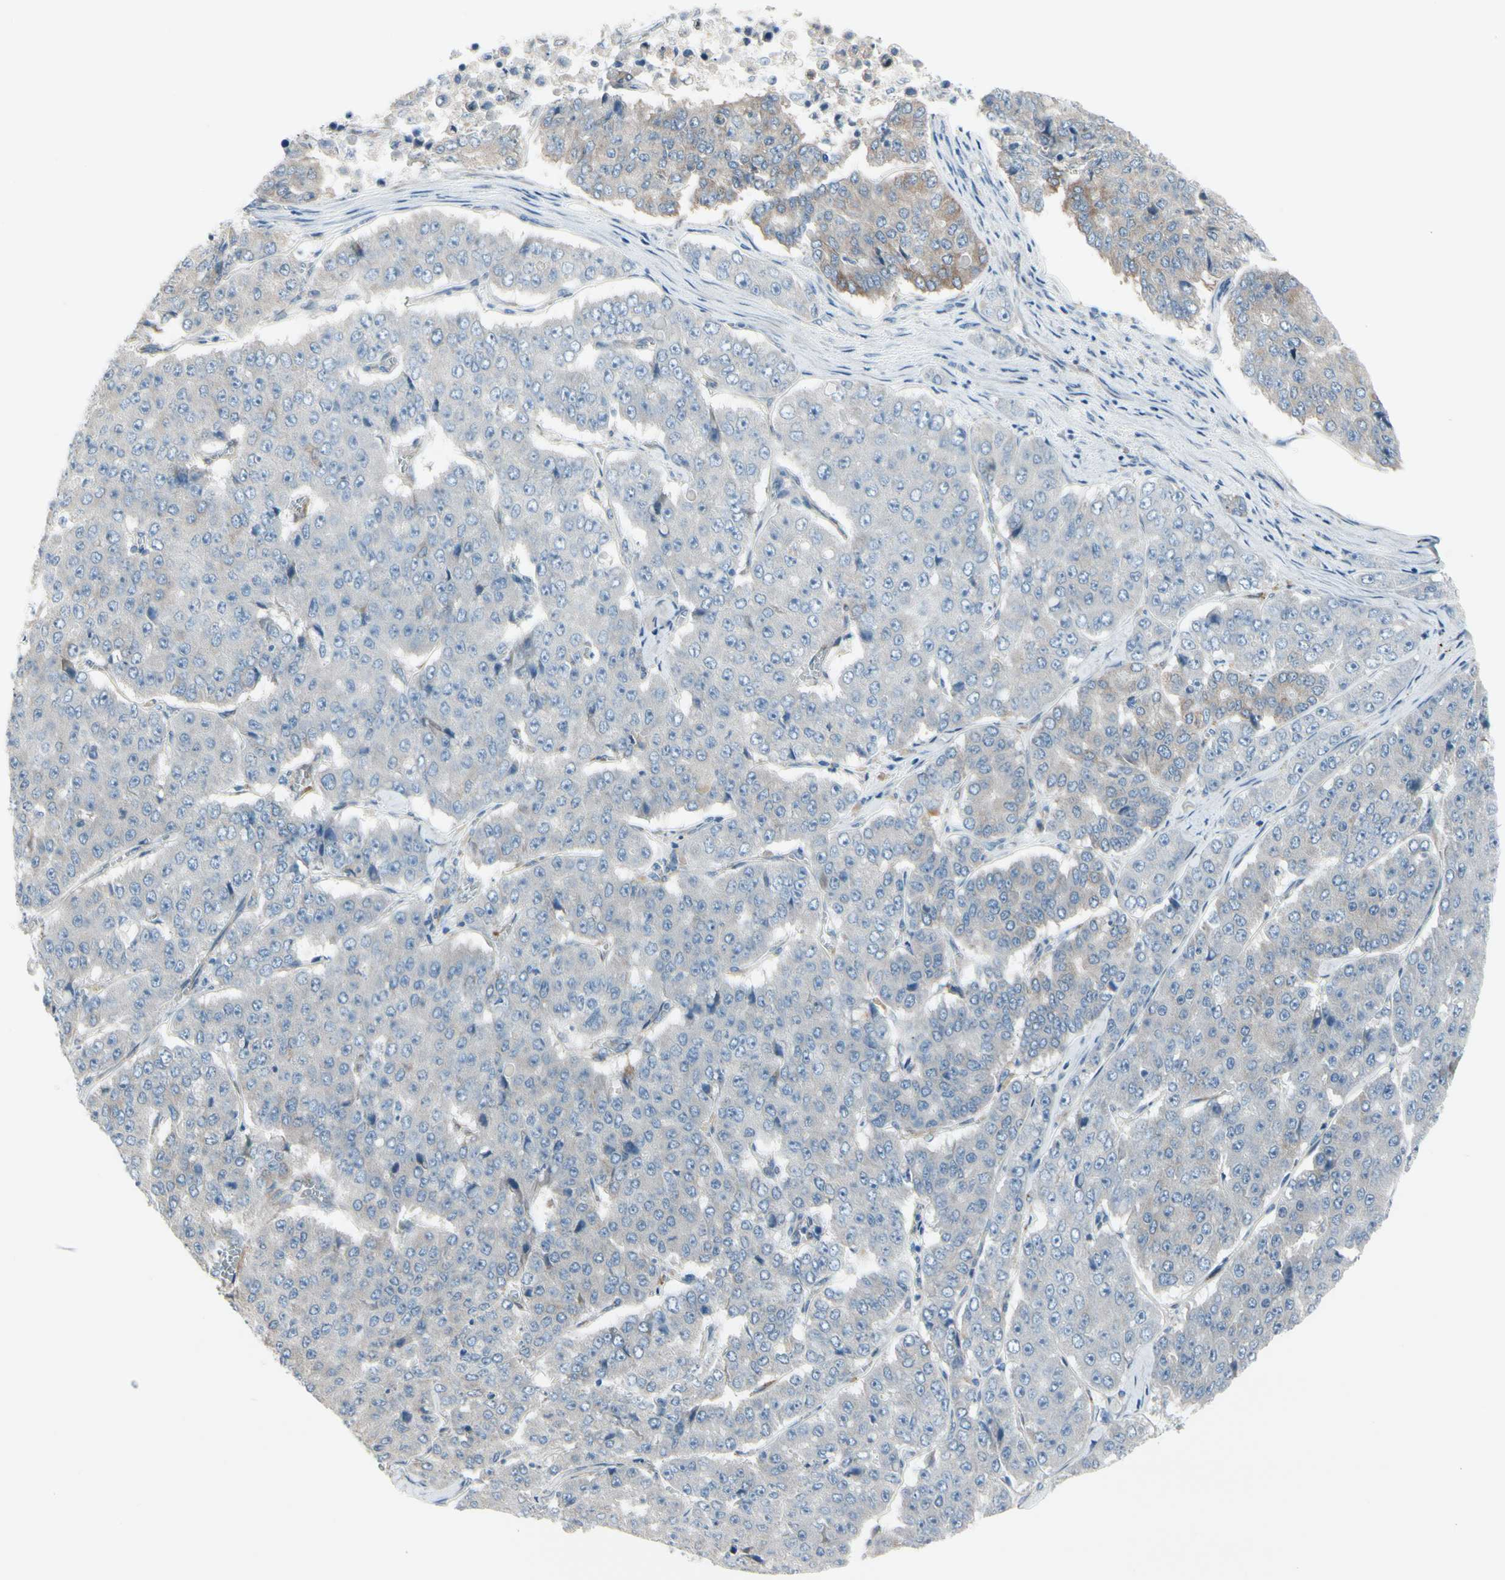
{"staining": {"intensity": "weak", "quantity": "<25%", "location": "cytoplasmic/membranous"}, "tissue": "pancreatic cancer", "cell_type": "Tumor cells", "image_type": "cancer", "snomed": [{"axis": "morphology", "description": "Adenocarcinoma, NOS"}, {"axis": "topography", "description": "Pancreas"}], "caption": "High power microscopy image of an immunohistochemistry histopathology image of adenocarcinoma (pancreatic), revealing no significant positivity in tumor cells.", "gene": "MAP2", "patient": {"sex": "male", "age": 50}}